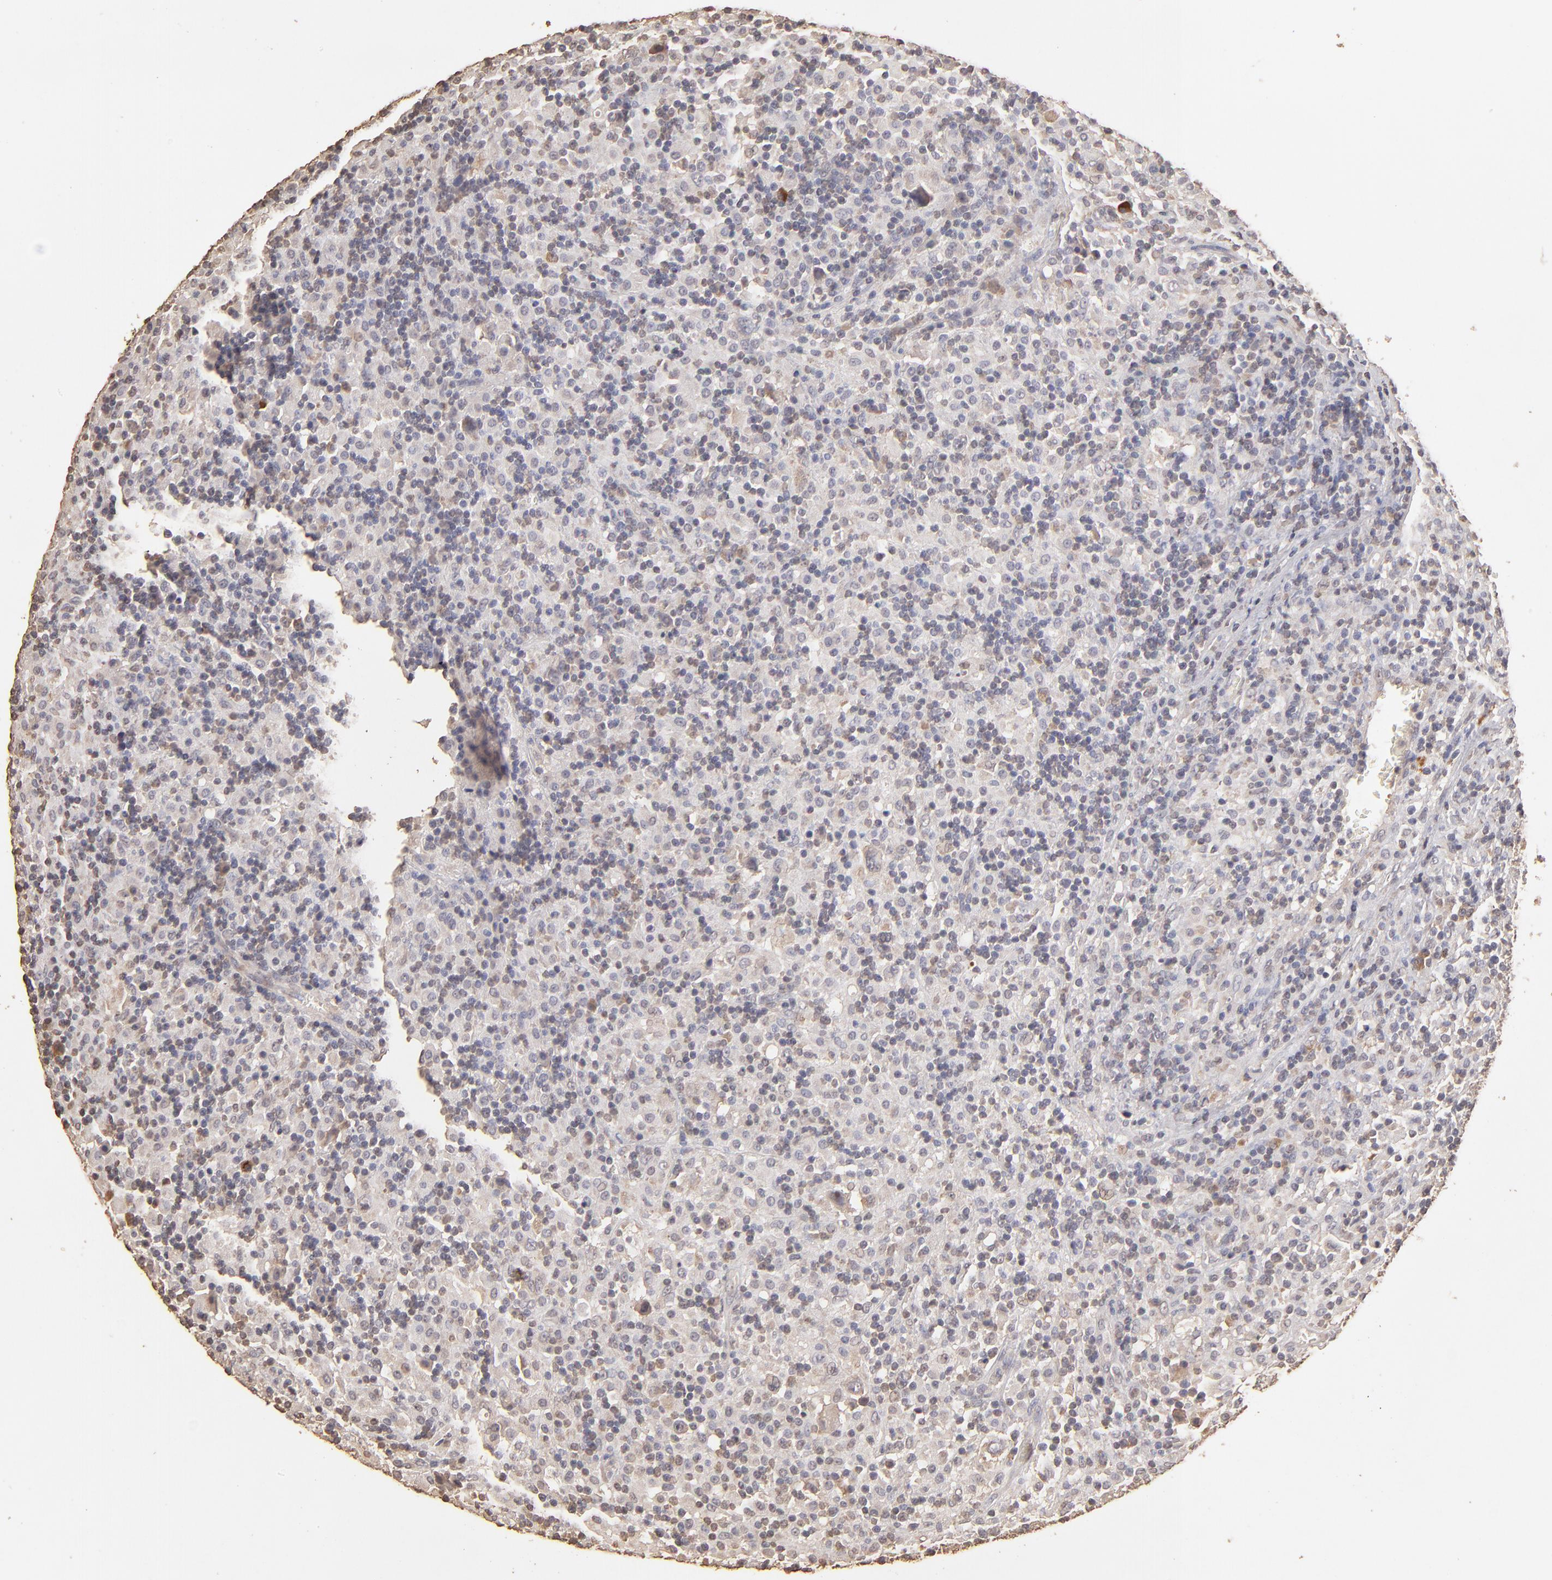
{"staining": {"intensity": "weak", "quantity": "<25%", "location": "cytoplasmic/membranous"}, "tissue": "lymphoma", "cell_type": "Tumor cells", "image_type": "cancer", "snomed": [{"axis": "morphology", "description": "Hodgkin's disease, NOS"}, {"axis": "topography", "description": "Lymph node"}], "caption": "Human Hodgkin's disease stained for a protein using immunohistochemistry (IHC) exhibits no expression in tumor cells.", "gene": "OPHN1", "patient": {"sex": "male", "age": 46}}